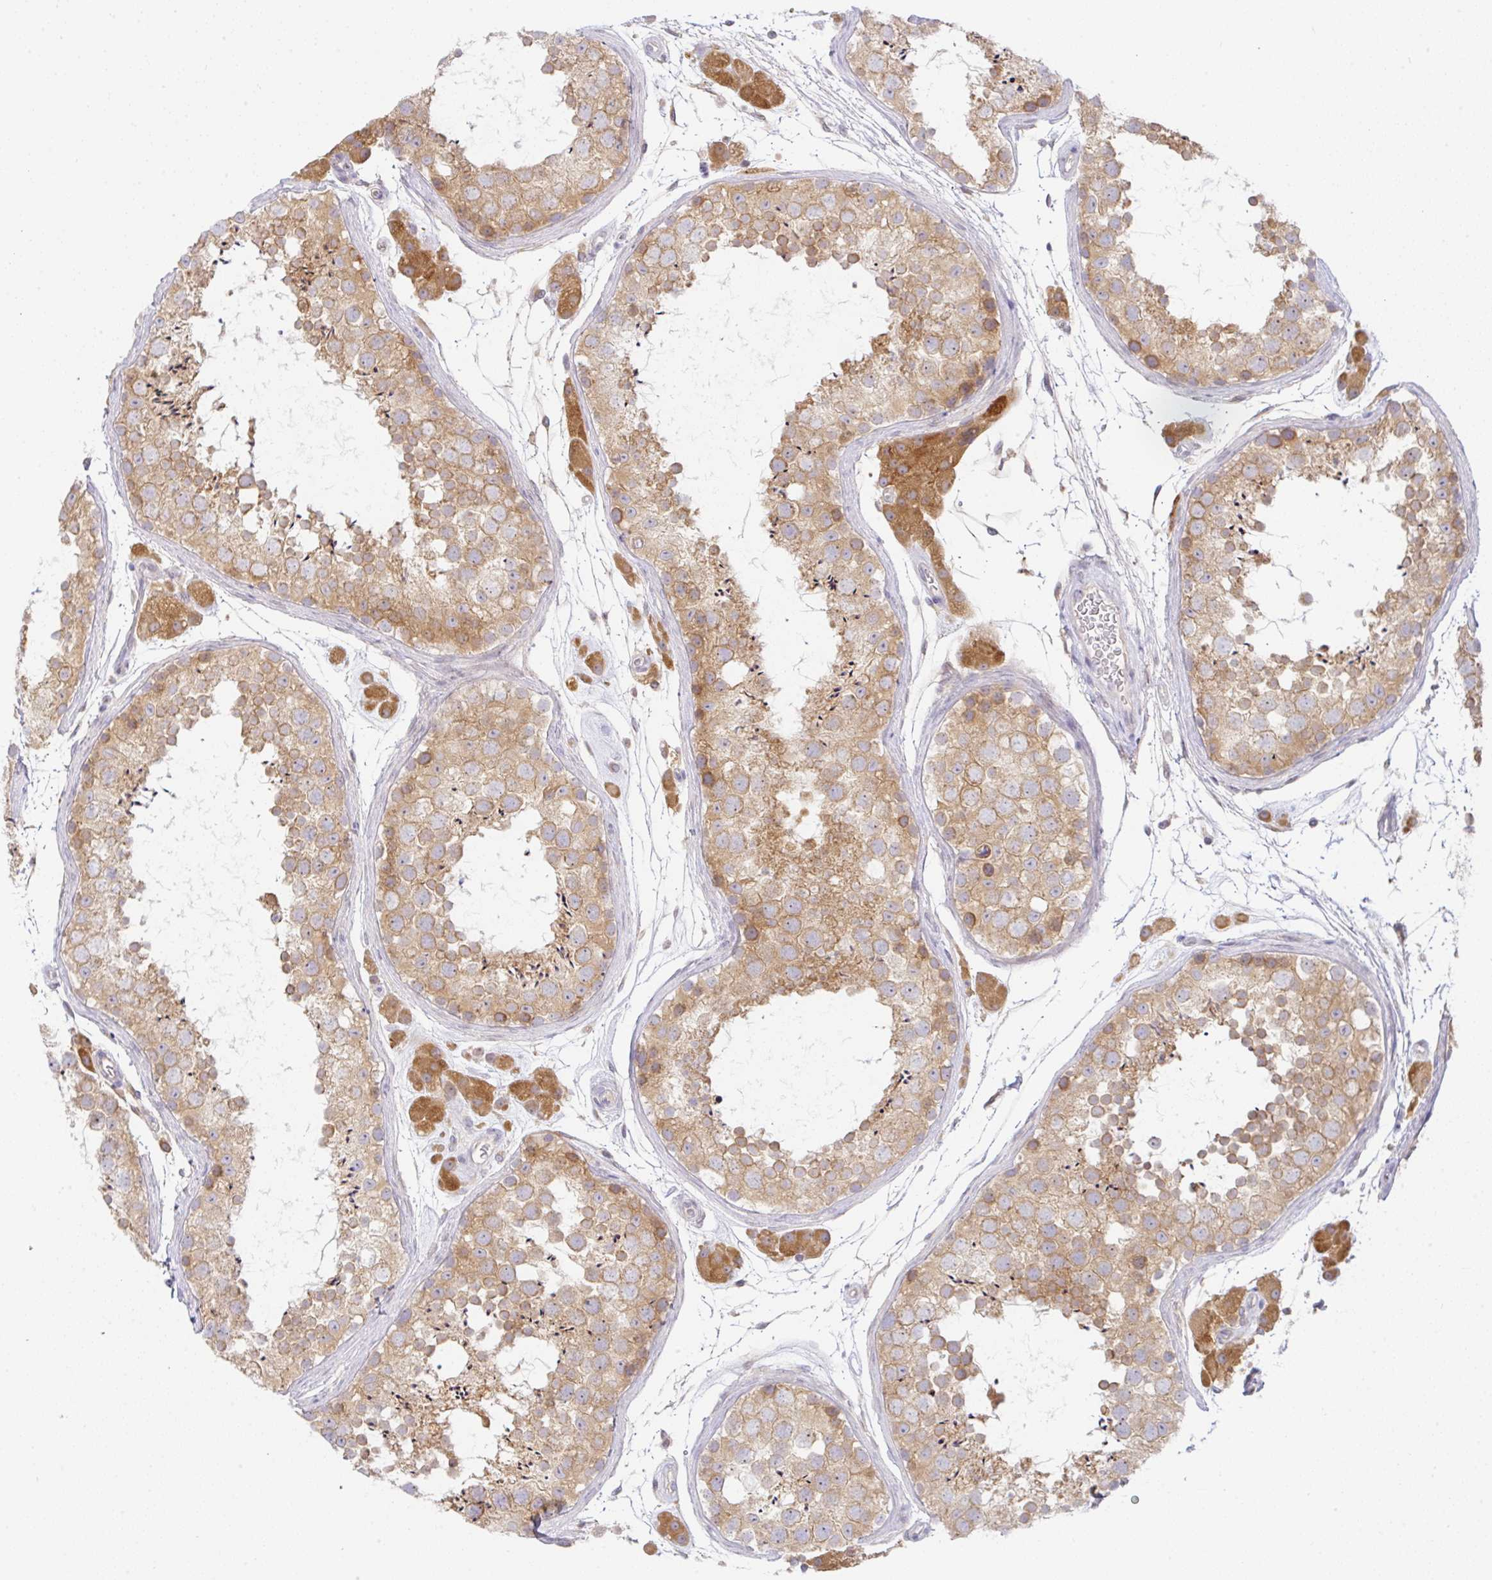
{"staining": {"intensity": "moderate", "quantity": "25%-75%", "location": "cytoplasmic/membranous"}, "tissue": "testis", "cell_type": "Cells in seminiferous ducts", "image_type": "normal", "snomed": [{"axis": "morphology", "description": "Normal tissue, NOS"}, {"axis": "topography", "description": "Testis"}], "caption": "Moderate cytoplasmic/membranous expression for a protein is seen in approximately 25%-75% of cells in seminiferous ducts of benign testis using immunohistochemistry (IHC).", "gene": "DERL2", "patient": {"sex": "male", "age": 41}}